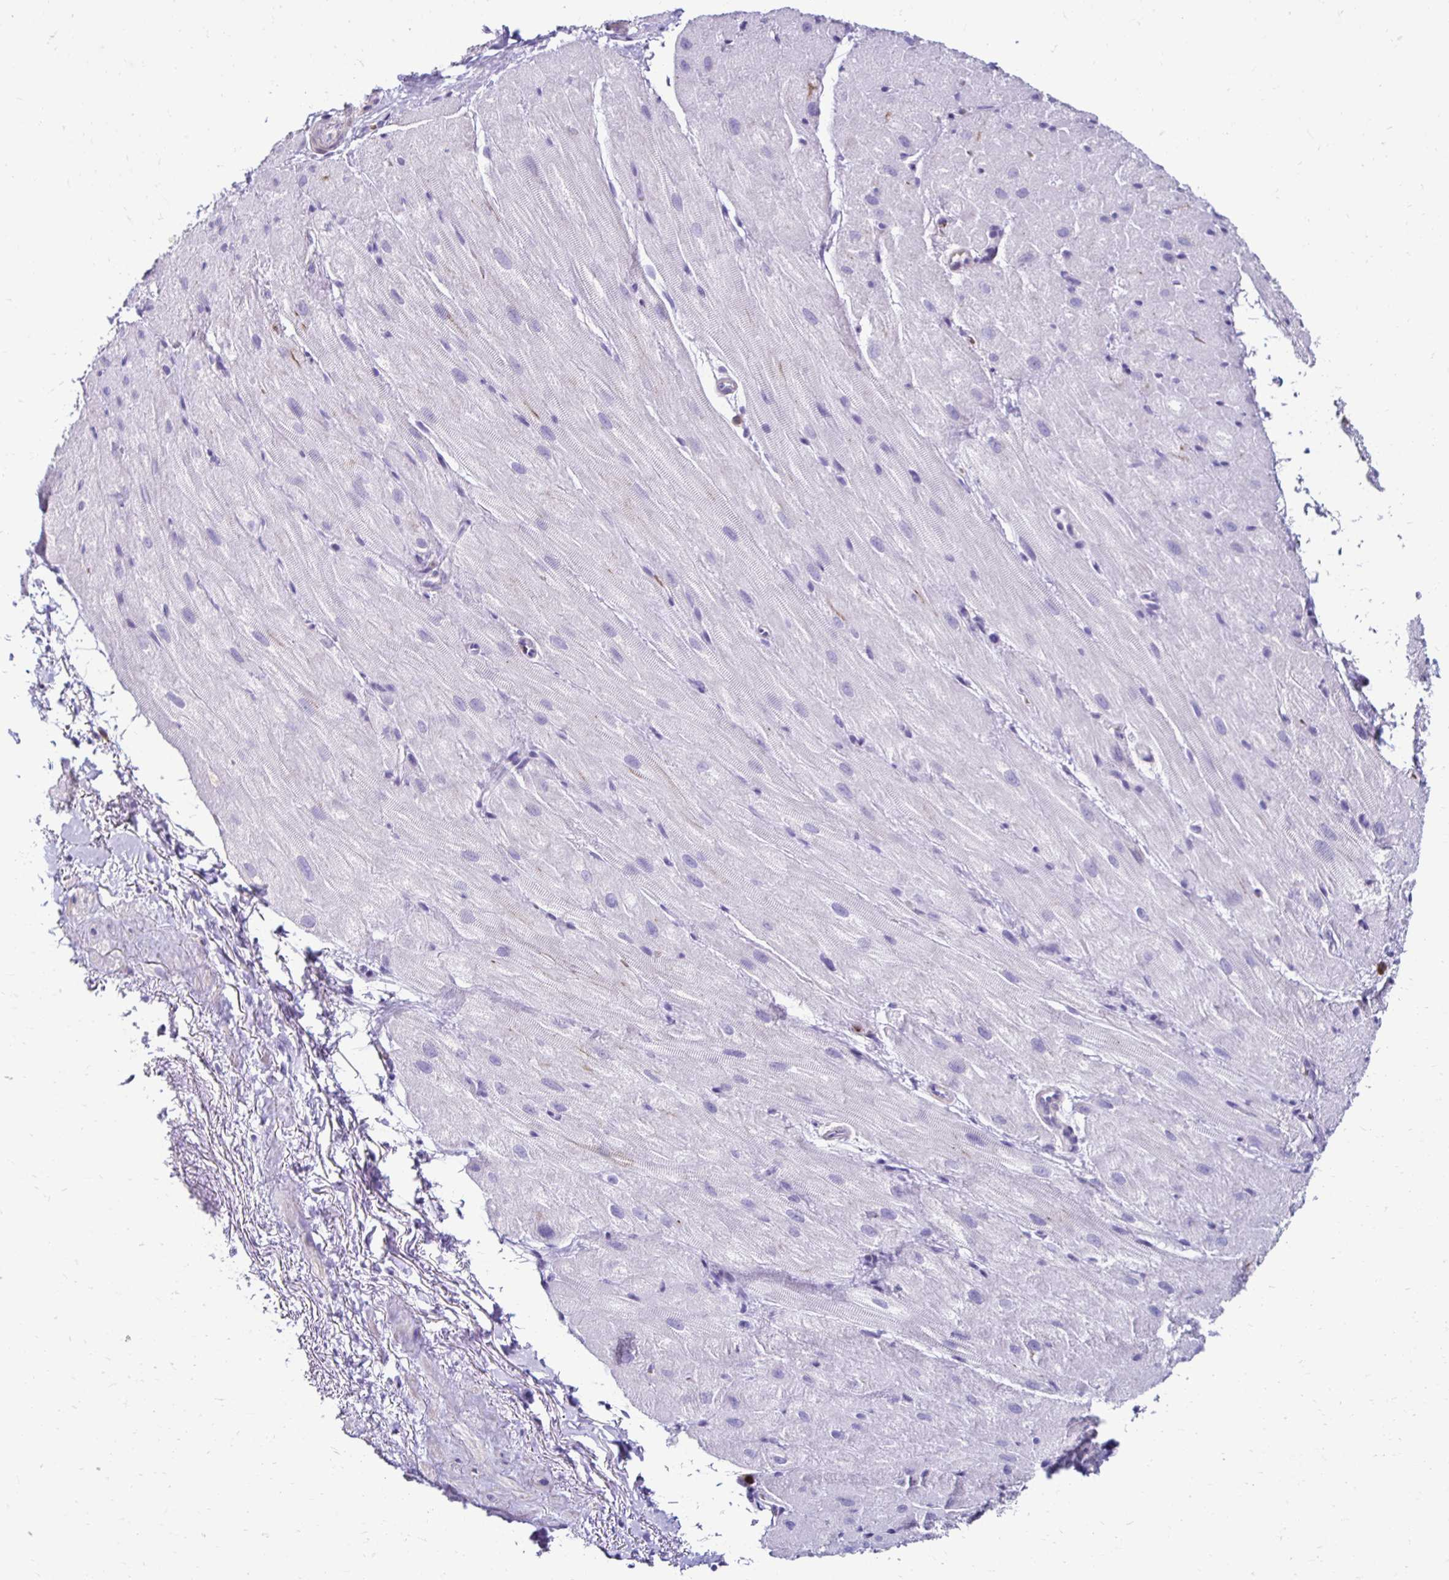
{"staining": {"intensity": "negative", "quantity": "none", "location": "none"}, "tissue": "heart muscle", "cell_type": "Cardiomyocytes", "image_type": "normal", "snomed": [{"axis": "morphology", "description": "Normal tissue, NOS"}, {"axis": "topography", "description": "Heart"}], "caption": "Cardiomyocytes show no significant expression in normal heart muscle.", "gene": "RHBDL3", "patient": {"sex": "male", "age": 62}}